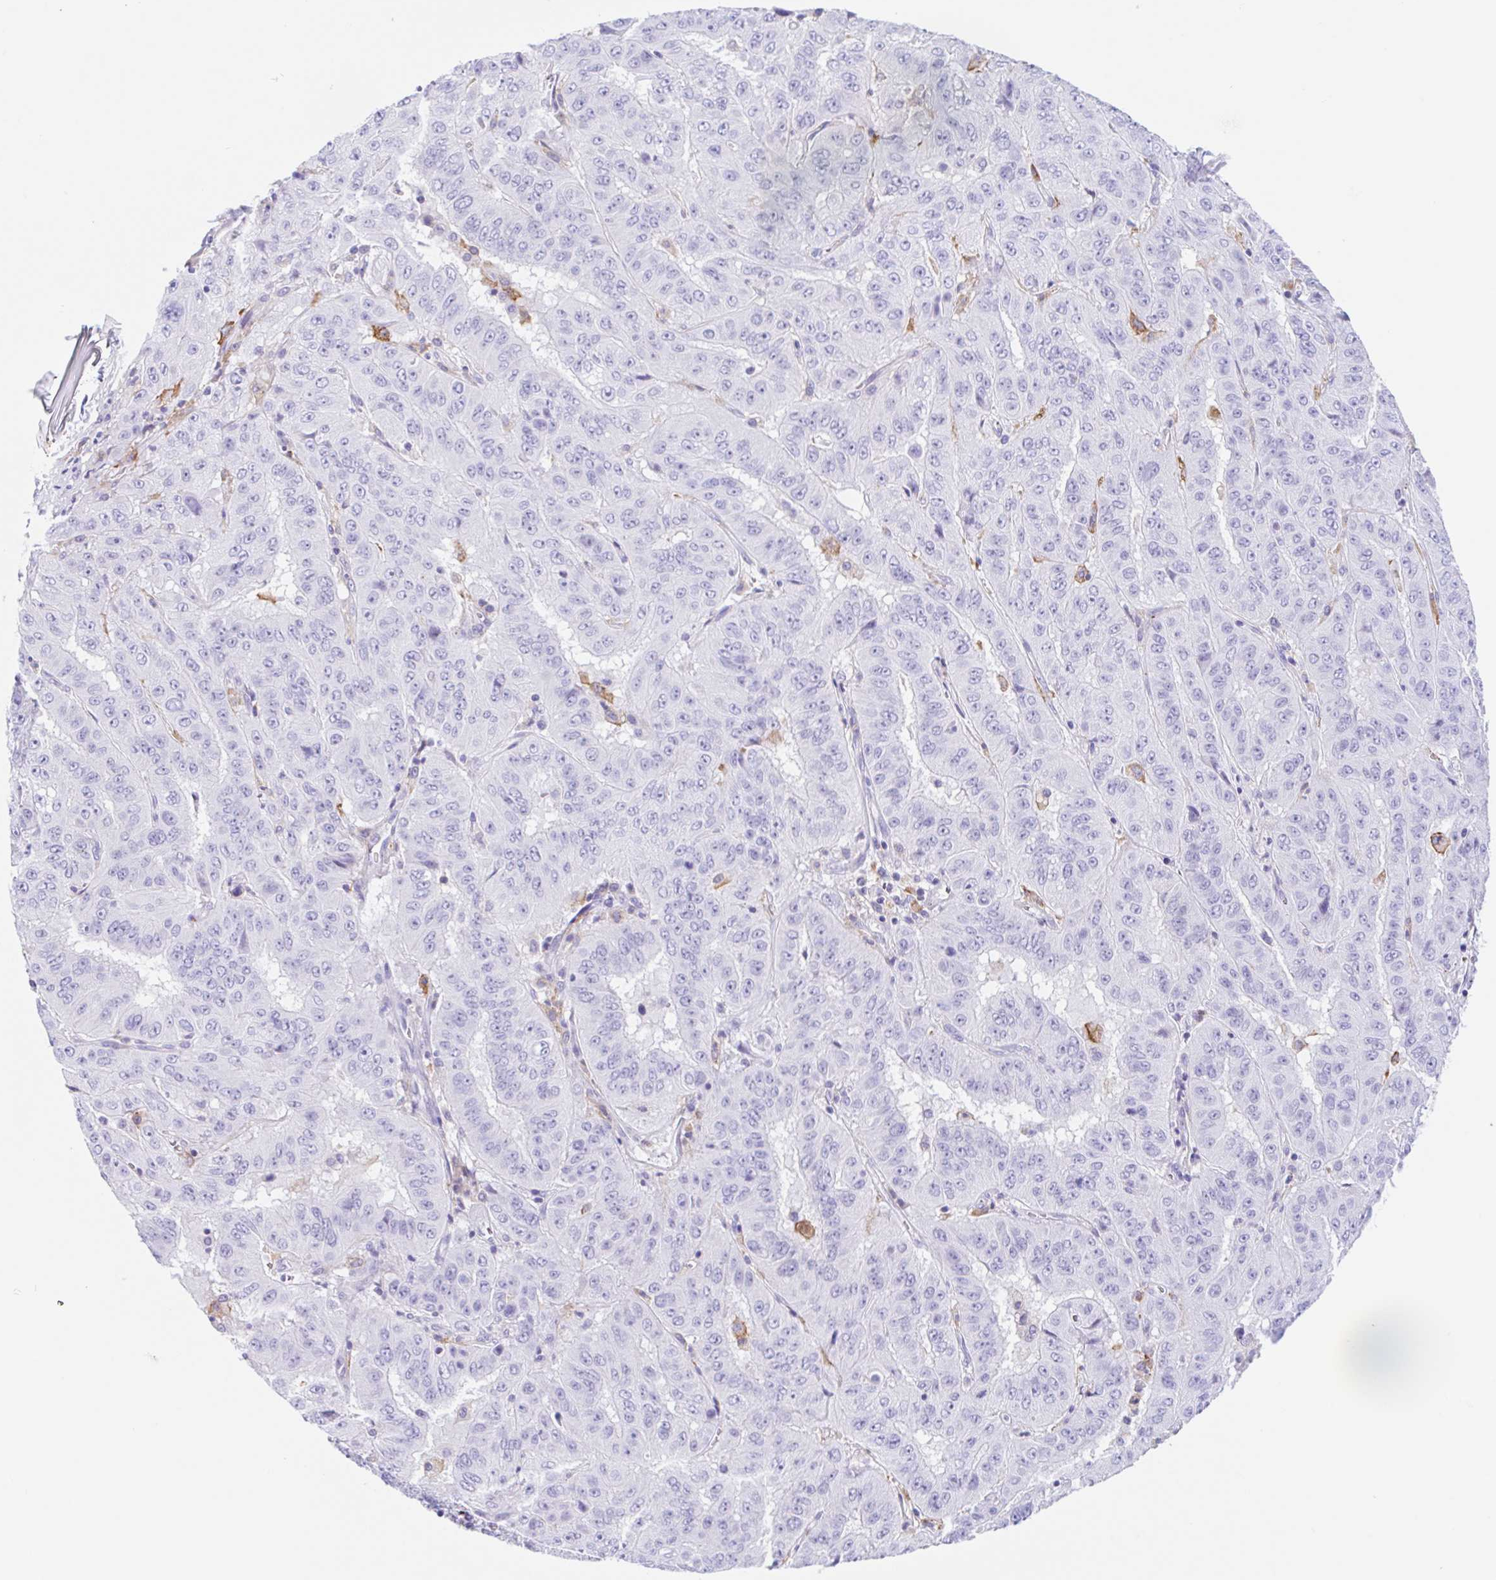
{"staining": {"intensity": "negative", "quantity": "none", "location": "none"}, "tissue": "pancreatic cancer", "cell_type": "Tumor cells", "image_type": "cancer", "snomed": [{"axis": "morphology", "description": "Adenocarcinoma, NOS"}, {"axis": "topography", "description": "Pancreas"}], "caption": "The immunohistochemistry histopathology image has no significant expression in tumor cells of pancreatic cancer (adenocarcinoma) tissue.", "gene": "ANKRD9", "patient": {"sex": "male", "age": 63}}